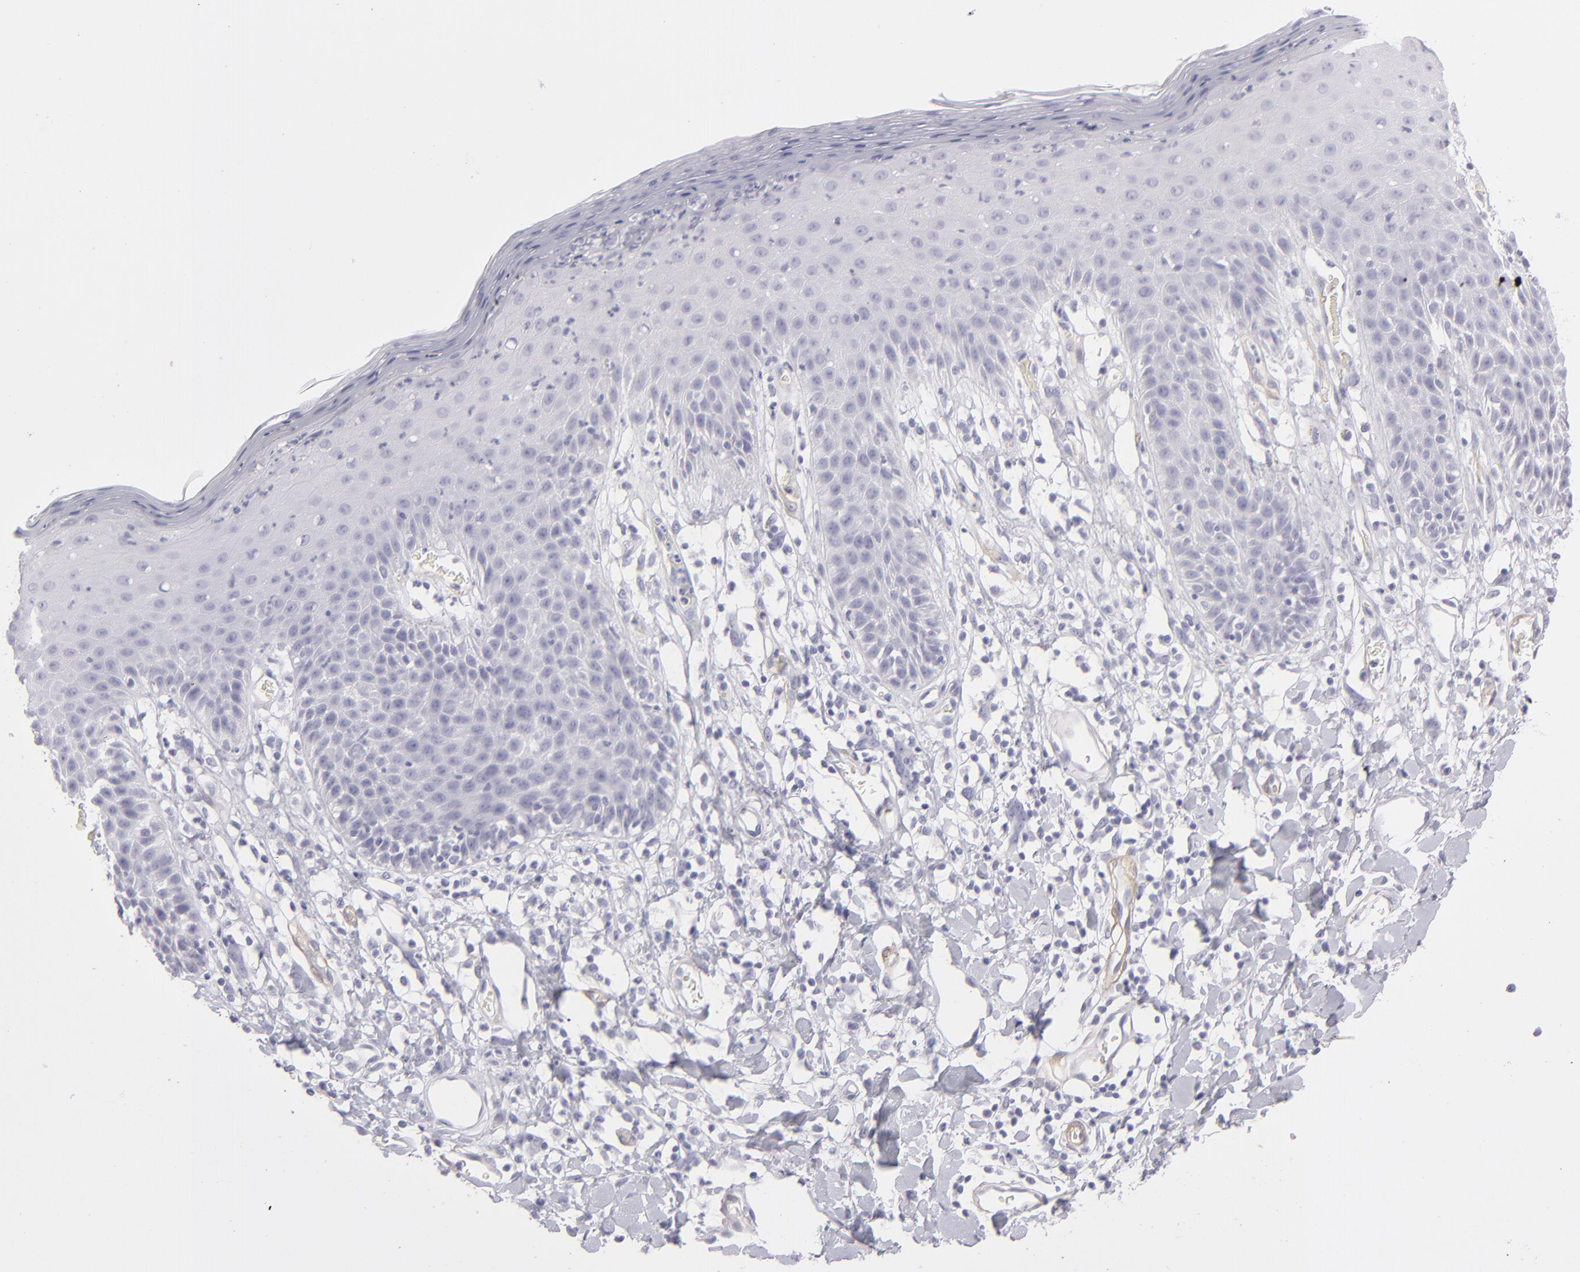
{"staining": {"intensity": "negative", "quantity": "none", "location": "none"}, "tissue": "skin", "cell_type": "Epidermal cells", "image_type": "normal", "snomed": [{"axis": "morphology", "description": "Normal tissue, NOS"}, {"axis": "topography", "description": "Vulva"}, {"axis": "topography", "description": "Peripheral nerve tissue"}], "caption": "Immunohistochemistry (IHC) of normal skin exhibits no expression in epidermal cells. (DAB (3,3'-diaminobenzidine) immunohistochemistry (IHC) visualized using brightfield microscopy, high magnification).", "gene": "MYH11", "patient": {"sex": "female", "age": 68}}